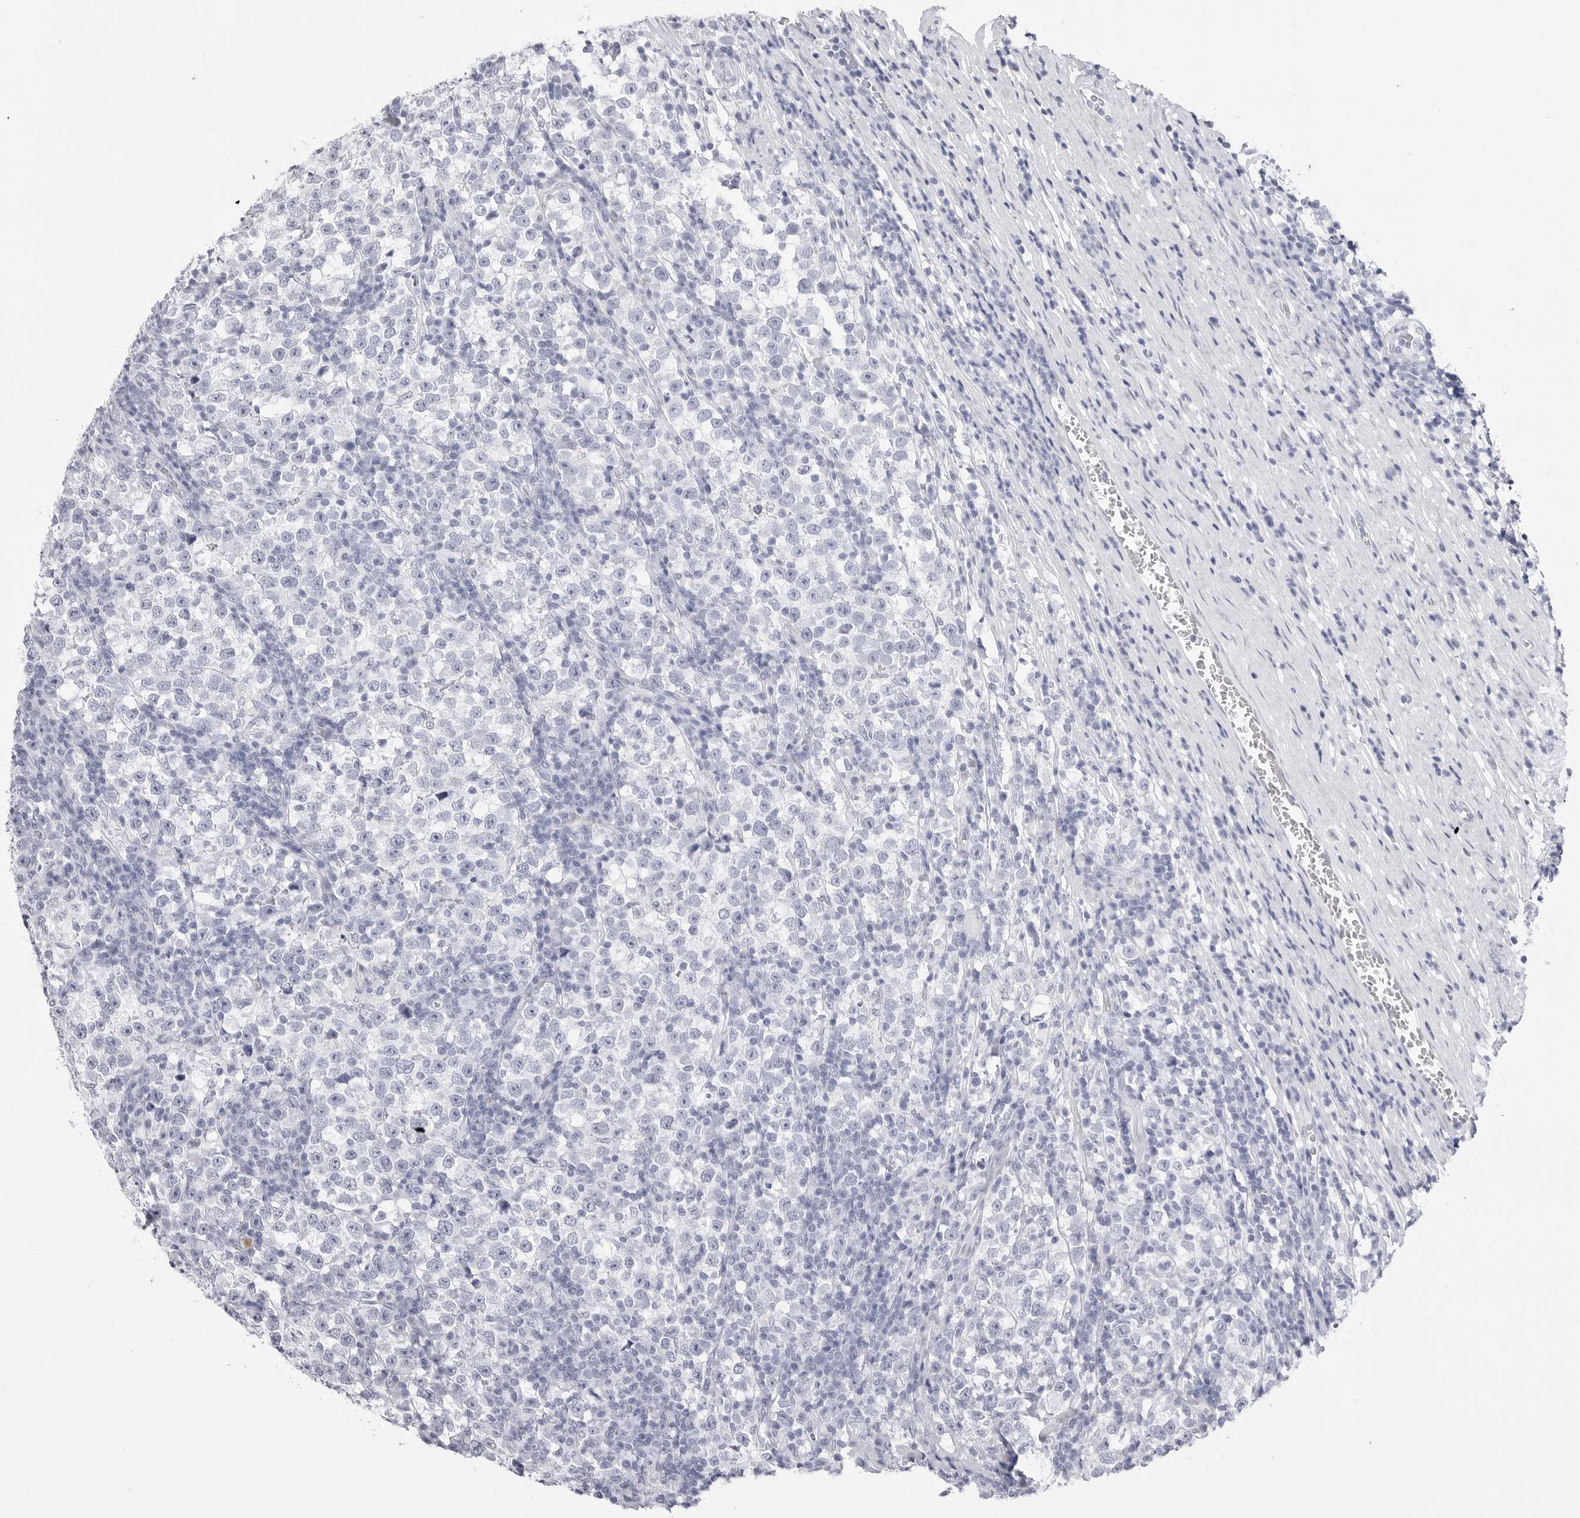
{"staining": {"intensity": "negative", "quantity": "none", "location": "none"}, "tissue": "testis cancer", "cell_type": "Tumor cells", "image_type": "cancer", "snomed": [{"axis": "morphology", "description": "Normal tissue, NOS"}, {"axis": "morphology", "description": "Seminoma, NOS"}, {"axis": "topography", "description": "Testis"}], "caption": "Tumor cells show no significant protein staining in testis seminoma.", "gene": "TSSK1B", "patient": {"sex": "male", "age": 43}}